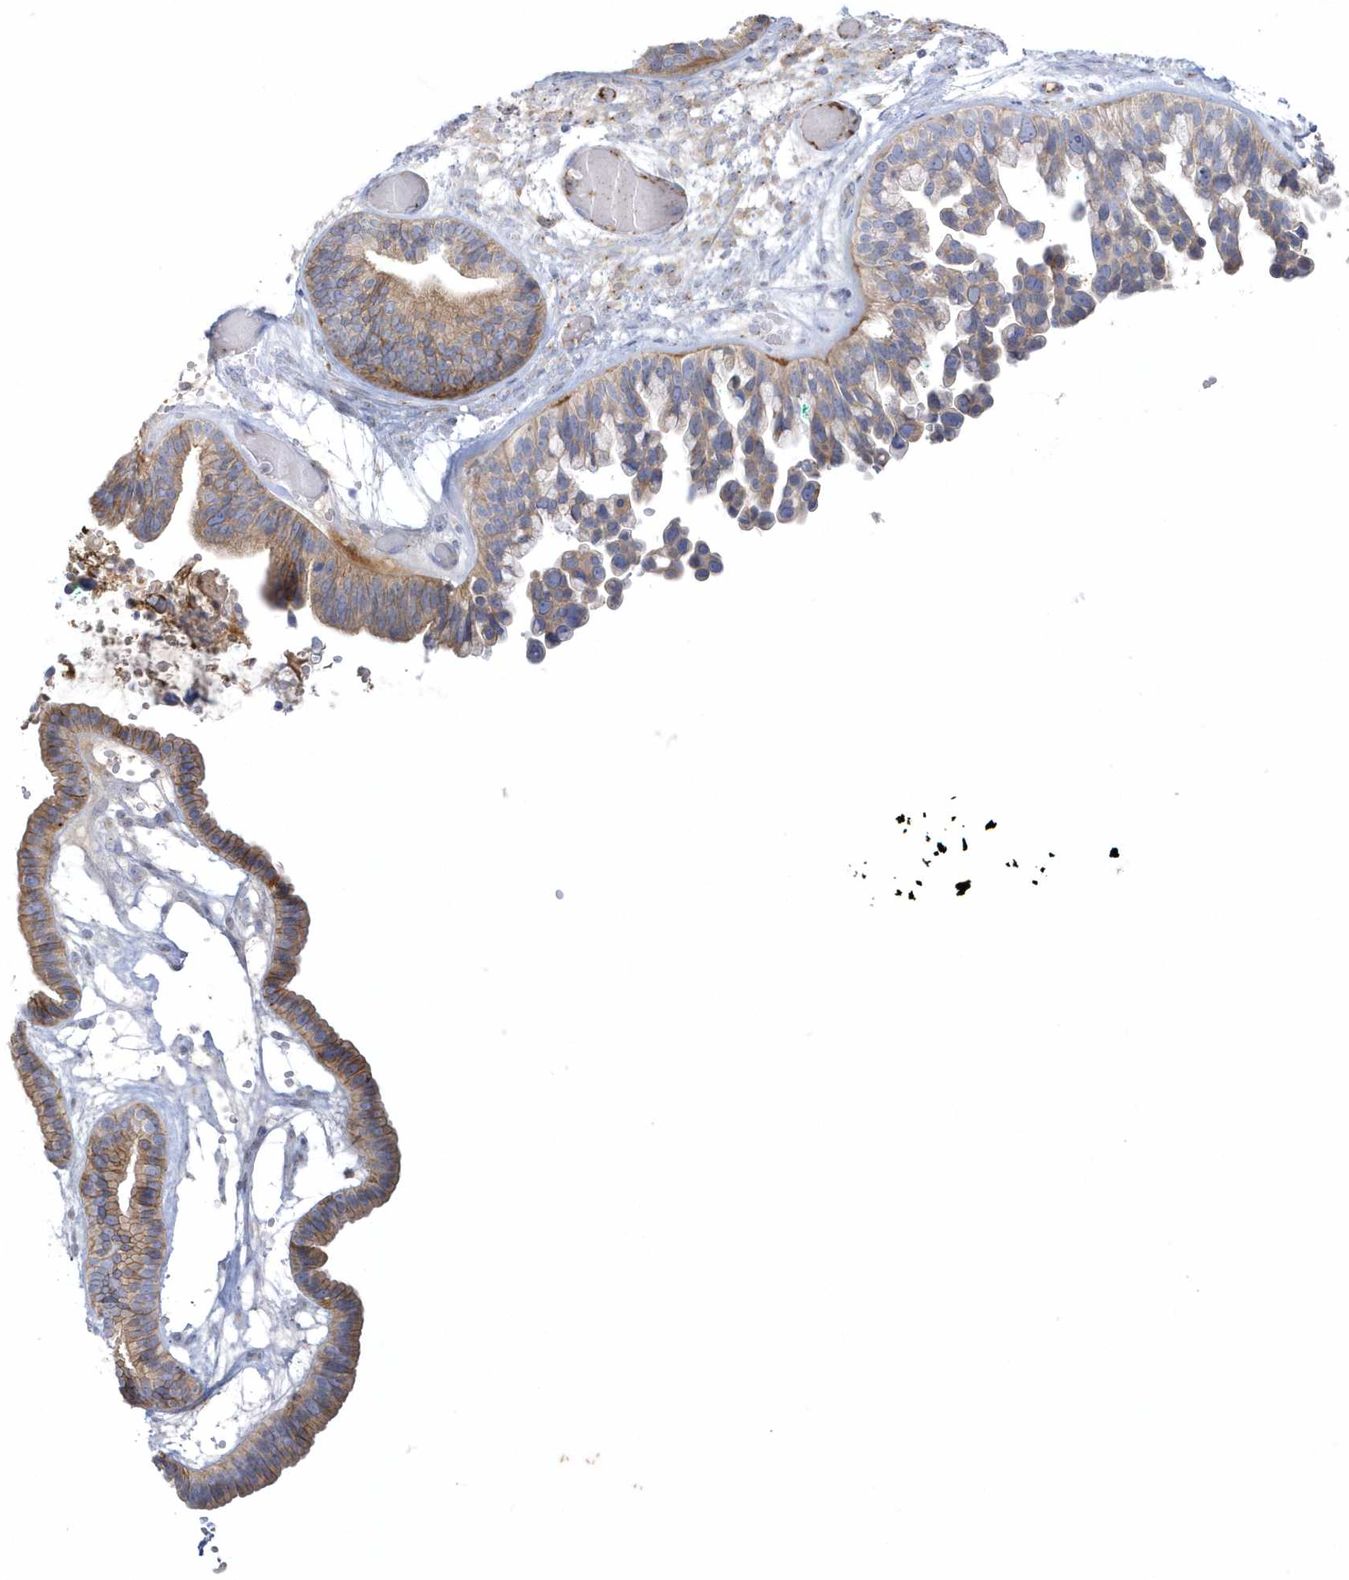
{"staining": {"intensity": "weak", "quantity": "25%-75%", "location": "cytoplasmic/membranous"}, "tissue": "ovarian cancer", "cell_type": "Tumor cells", "image_type": "cancer", "snomed": [{"axis": "morphology", "description": "Cystadenocarcinoma, serous, NOS"}, {"axis": "topography", "description": "Ovary"}], "caption": "Ovarian cancer stained for a protein exhibits weak cytoplasmic/membranous positivity in tumor cells. The staining is performed using DAB (3,3'-diaminobenzidine) brown chromogen to label protein expression. The nuclei are counter-stained blue using hematoxylin.", "gene": "SEMA3D", "patient": {"sex": "female", "age": 56}}